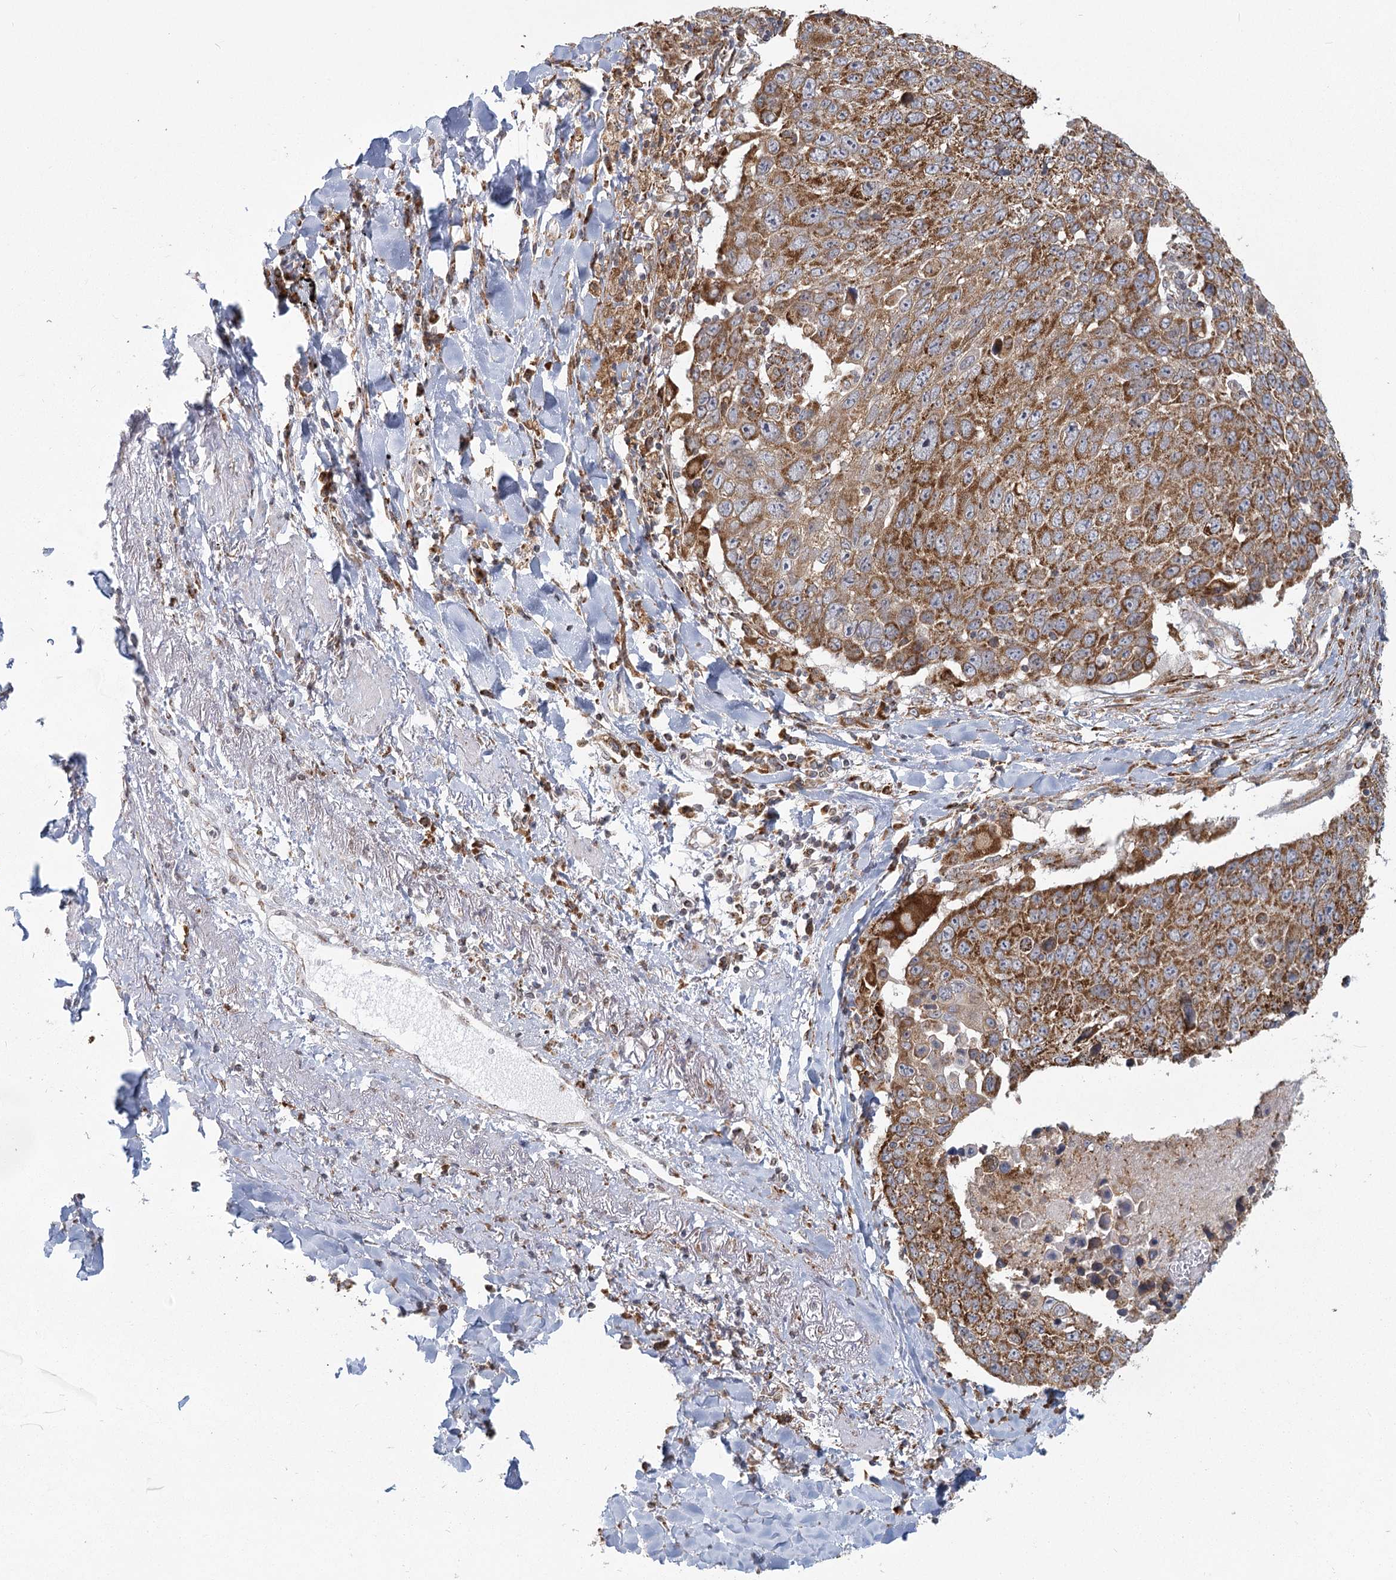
{"staining": {"intensity": "moderate", "quantity": ">75%", "location": "cytoplasmic/membranous"}, "tissue": "lung cancer", "cell_type": "Tumor cells", "image_type": "cancer", "snomed": [{"axis": "morphology", "description": "Squamous cell carcinoma, NOS"}, {"axis": "topography", "description": "Lung"}], "caption": "Immunohistochemistry (IHC) histopathology image of human lung squamous cell carcinoma stained for a protein (brown), which shows medium levels of moderate cytoplasmic/membranous positivity in approximately >75% of tumor cells.", "gene": "LACTB", "patient": {"sex": "male", "age": 66}}